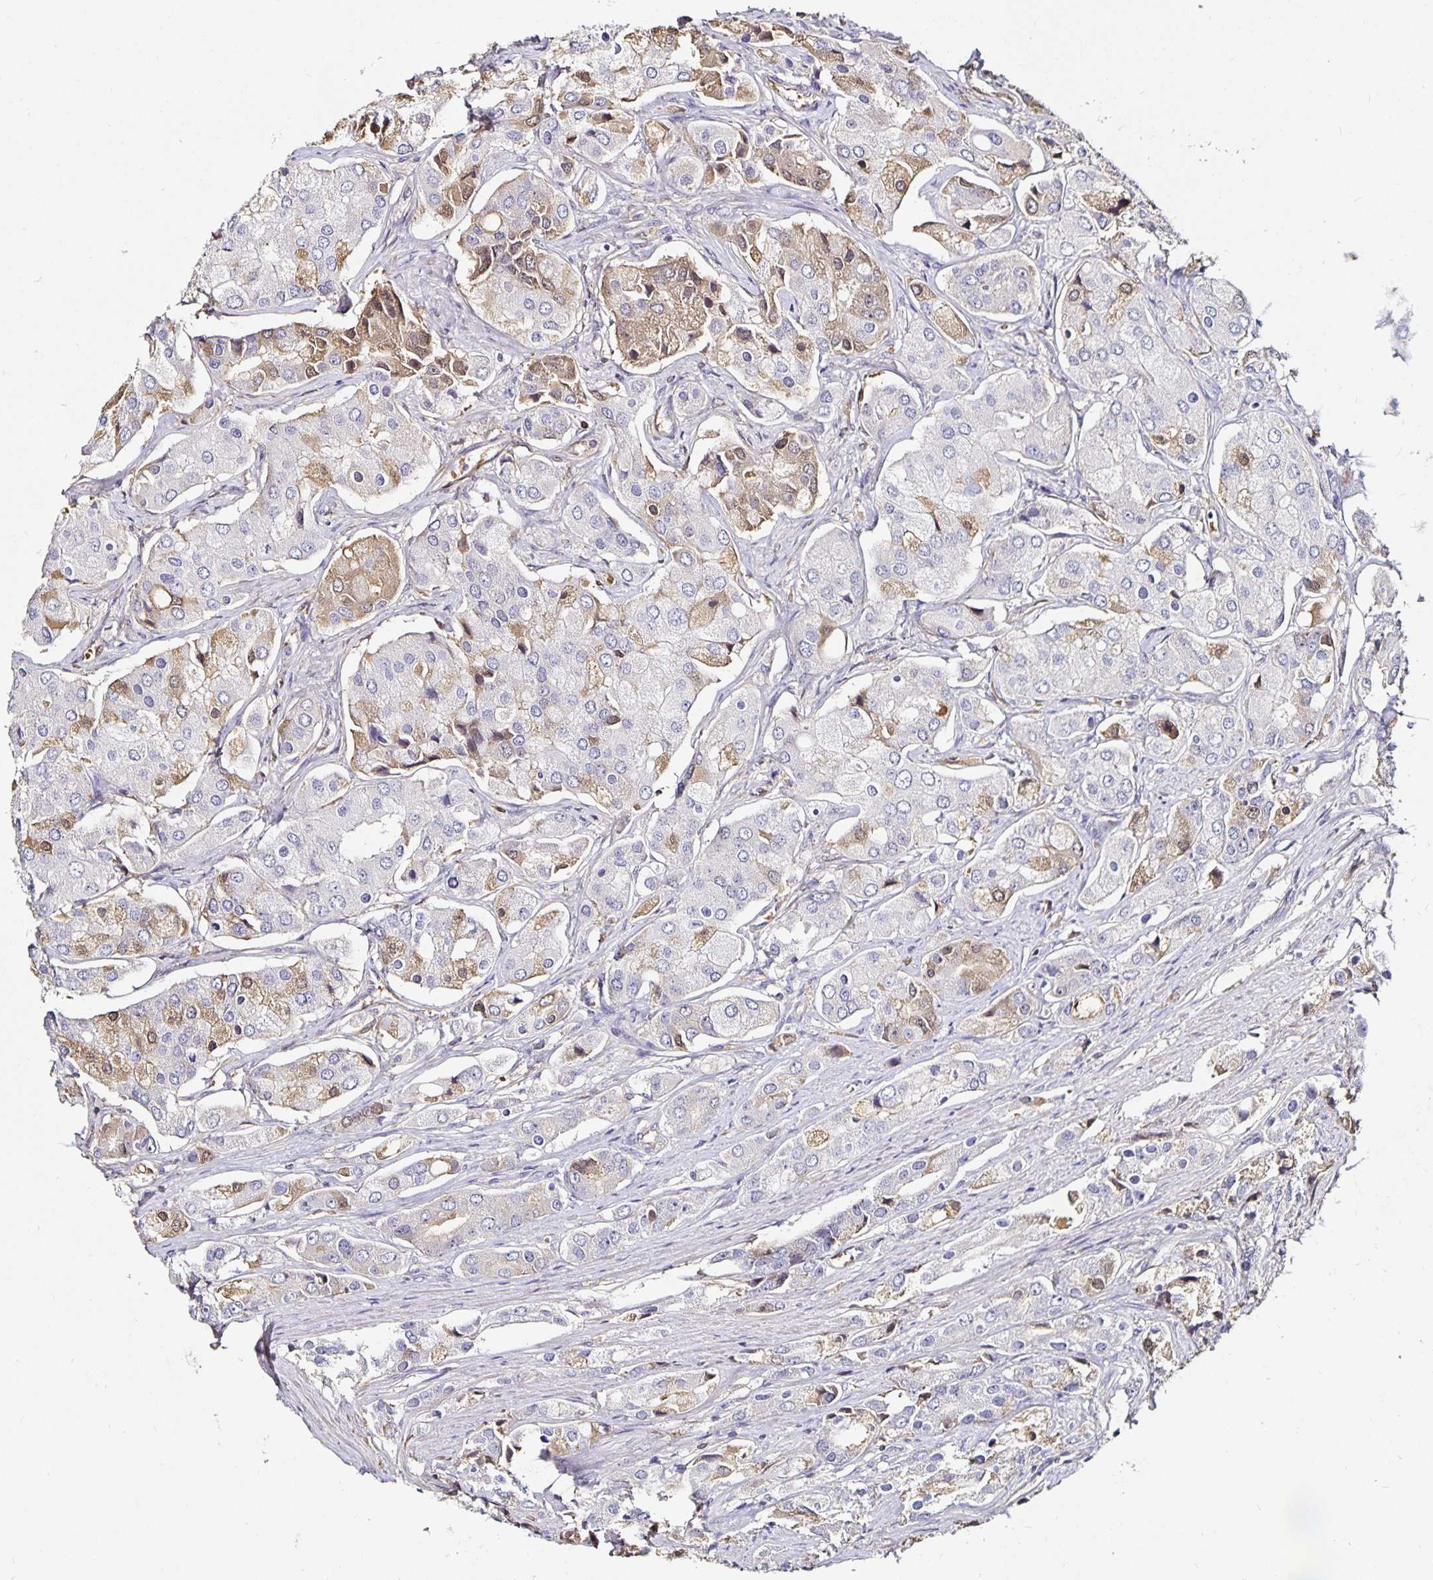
{"staining": {"intensity": "weak", "quantity": "25%-75%", "location": "cytoplasmic/membranous,nuclear"}, "tissue": "prostate cancer", "cell_type": "Tumor cells", "image_type": "cancer", "snomed": [{"axis": "morphology", "description": "Adenocarcinoma, Low grade"}, {"axis": "topography", "description": "Prostate"}], "caption": "Immunohistochemical staining of human prostate low-grade adenocarcinoma displays low levels of weak cytoplasmic/membranous and nuclear positivity in approximately 25%-75% of tumor cells. (DAB (3,3'-diaminobenzidine) IHC, brown staining for protein, blue staining for nuclei).", "gene": "TTR", "patient": {"sex": "male", "age": 69}}